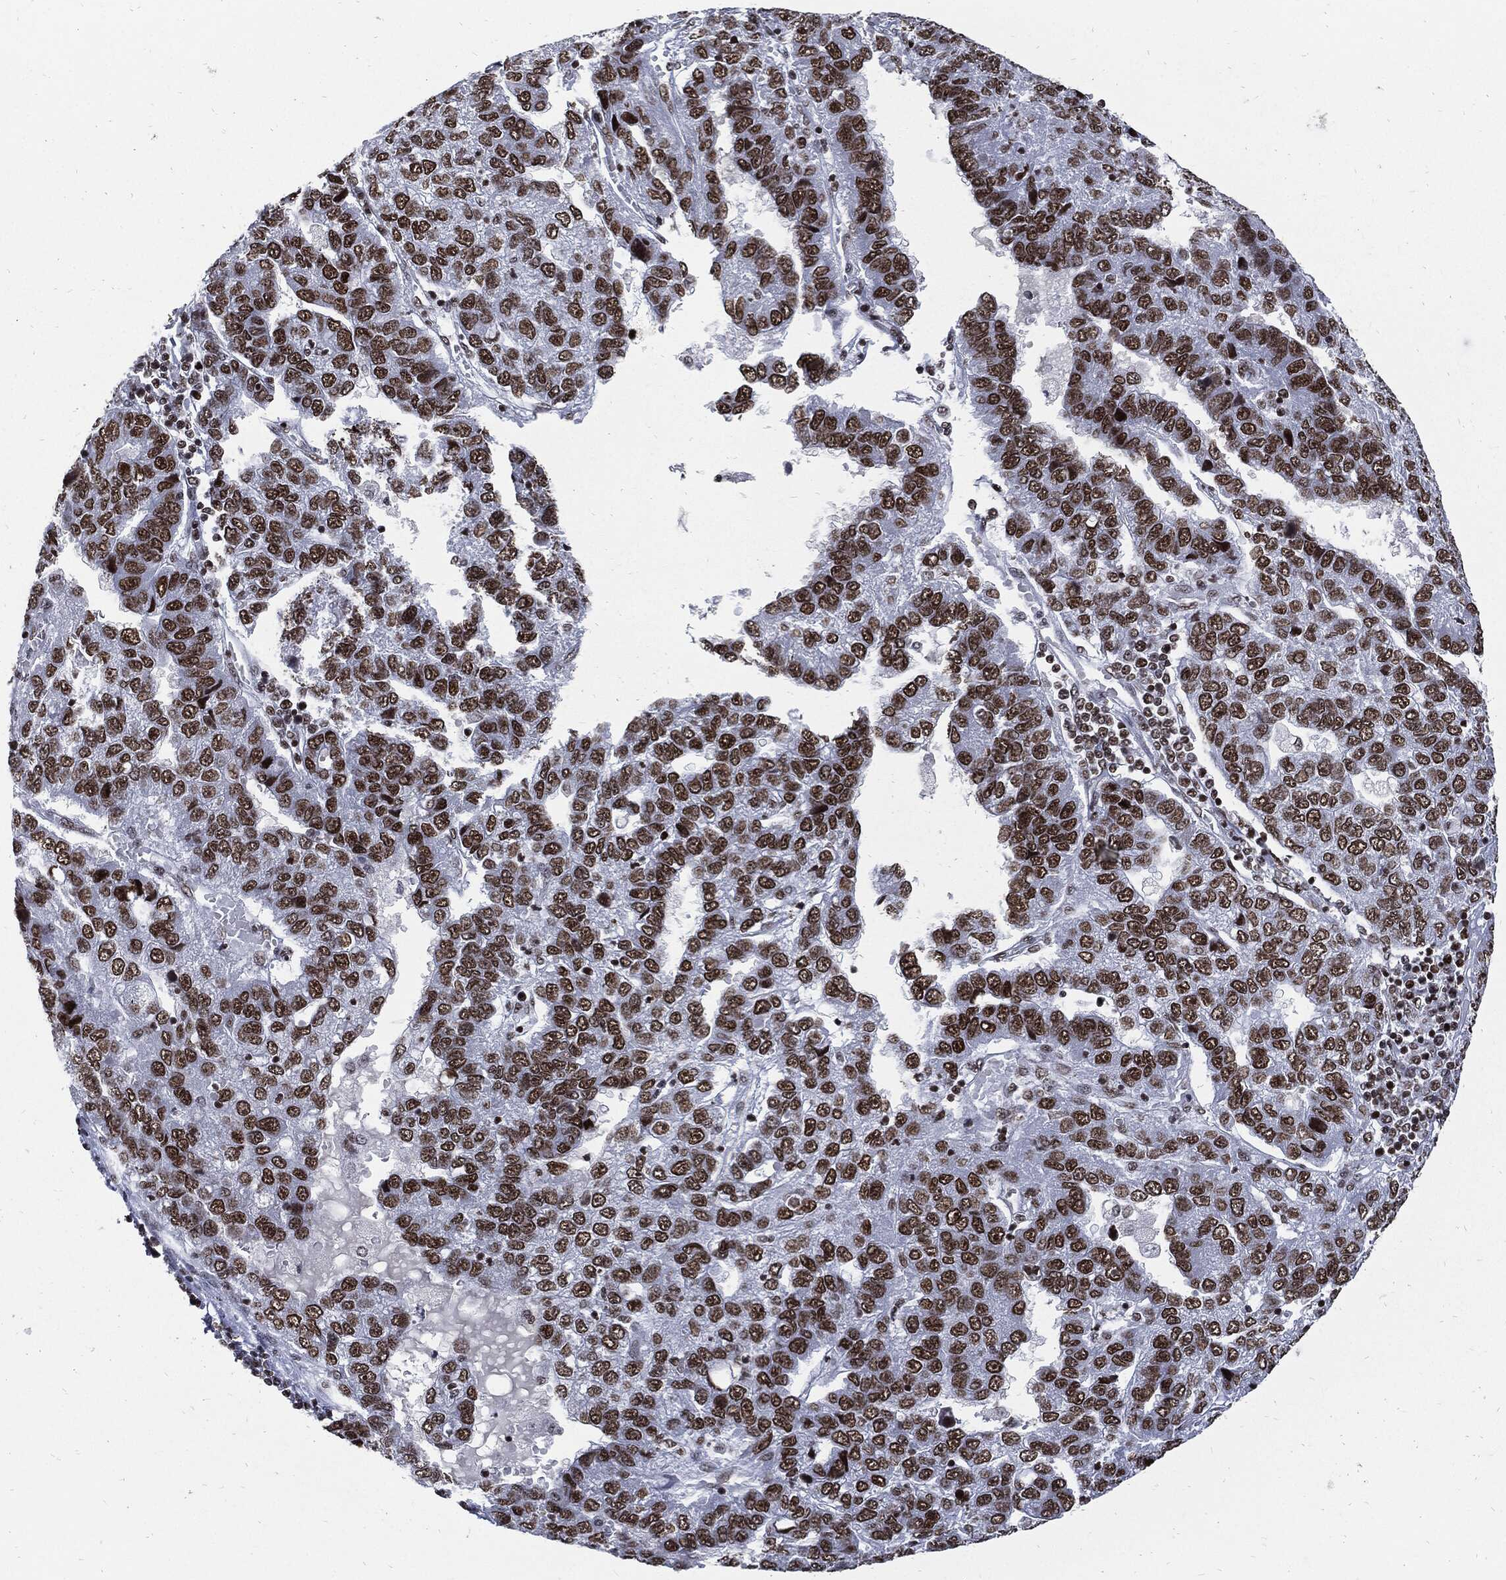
{"staining": {"intensity": "strong", "quantity": ">75%", "location": "nuclear"}, "tissue": "pancreatic cancer", "cell_type": "Tumor cells", "image_type": "cancer", "snomed": [{"axis": "morphology", "description": "Adenocarcinoma, NOS"}, {"axis": "topography", "description": "Pancreas"}], "caption": "Immunohistochemical staining of pancreatic cancer reveals strong nuclear protein staining in approximately >75% of tumor cells.", "gene": "TERF2", "patient": {"sex": "female", "age": 61}}